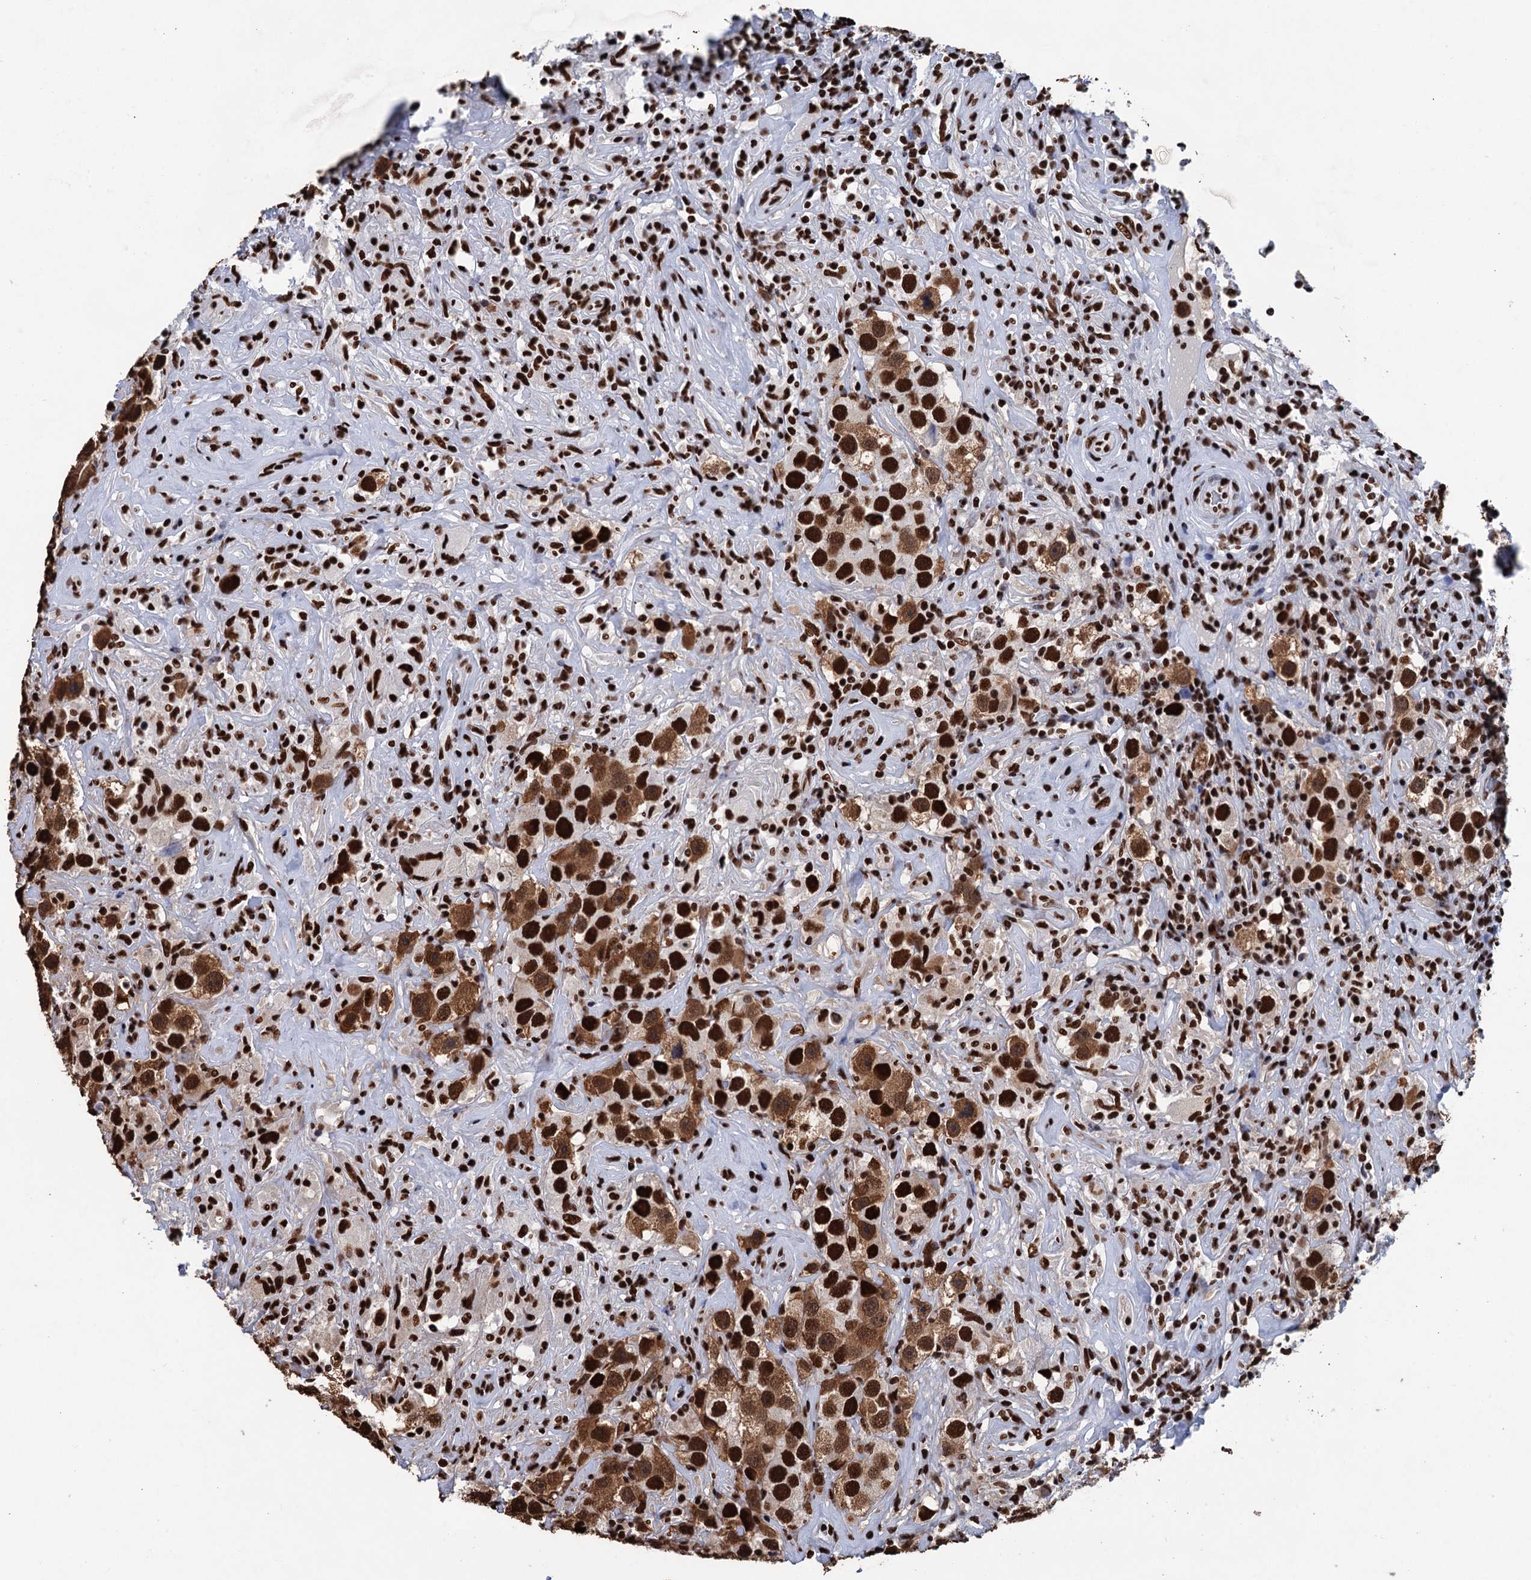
{"staining": {"intensity": "strong", "quantity": ">75%", "location": "cytoplasmic/membranous,nuclear"}, "tissue": "testis cancer", "cell_type": "Tumor cells", "image_type": "cancer", "snomed": [{"axis": "morphology", "description": "Seminoma, NOS"}, {"axis": "topography", "description": "Testis"}], "caption": "Immunohistochemistry (IHC) (DAB) staining of seminoma (testis) shows strong cytoplasmic/membranous and nuclear protein staining in about >75% of tumor cells. The staining is performed using DAB (3,3'-diaminobenzidine) brown chromogen to label protein expression. The nuclei are counter-stained blue using hematoxylin.", "gene": "UBA2", "patient": {"sex": "male", "age": 49}}